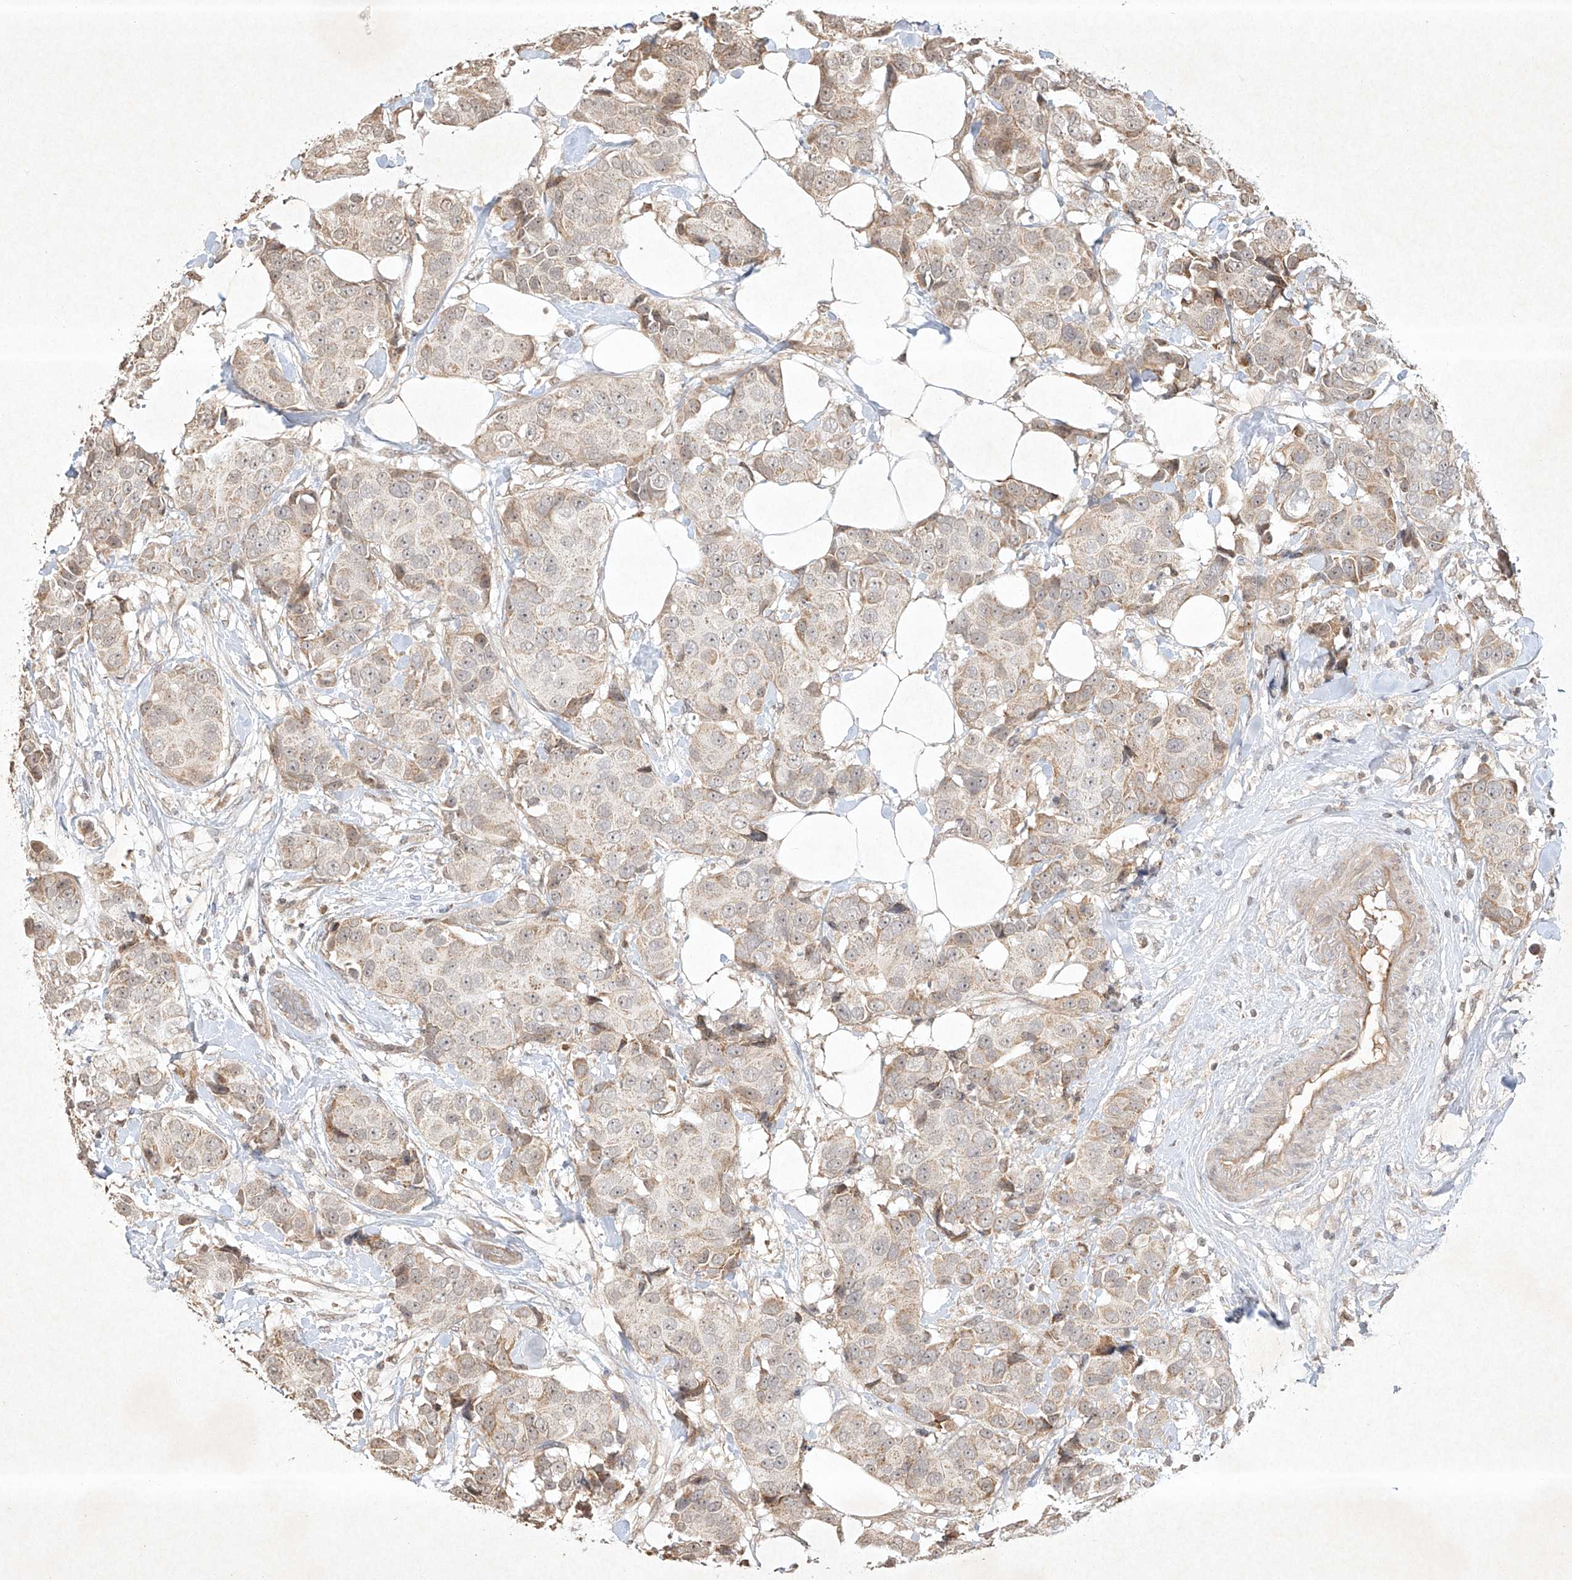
{"staining": {"intensity": "weak", "quantity": "25%-75%", "location": "cytoplasmic/membranous"}, "tissue": "breast cancer", "cell_type": "Tumor cells", "image_type": "cancer", "snomed": [{"axis": "morphology", "description": "Normal tissue, NOS"}, {"axis": "morphology", "description": "Duct carcinoma"}, {"axis": "topography", "description": "Breast"}], "caption": "The micrograph demonstrates immunohistochemical staining of breast cancer (intraductal carcinoma). There is weak cytoplasmic/membranous staining is seen in about 25%-75% of tumor cells.", "gene": "BTRC", "patient": {"sex": "female", "age": 39}}